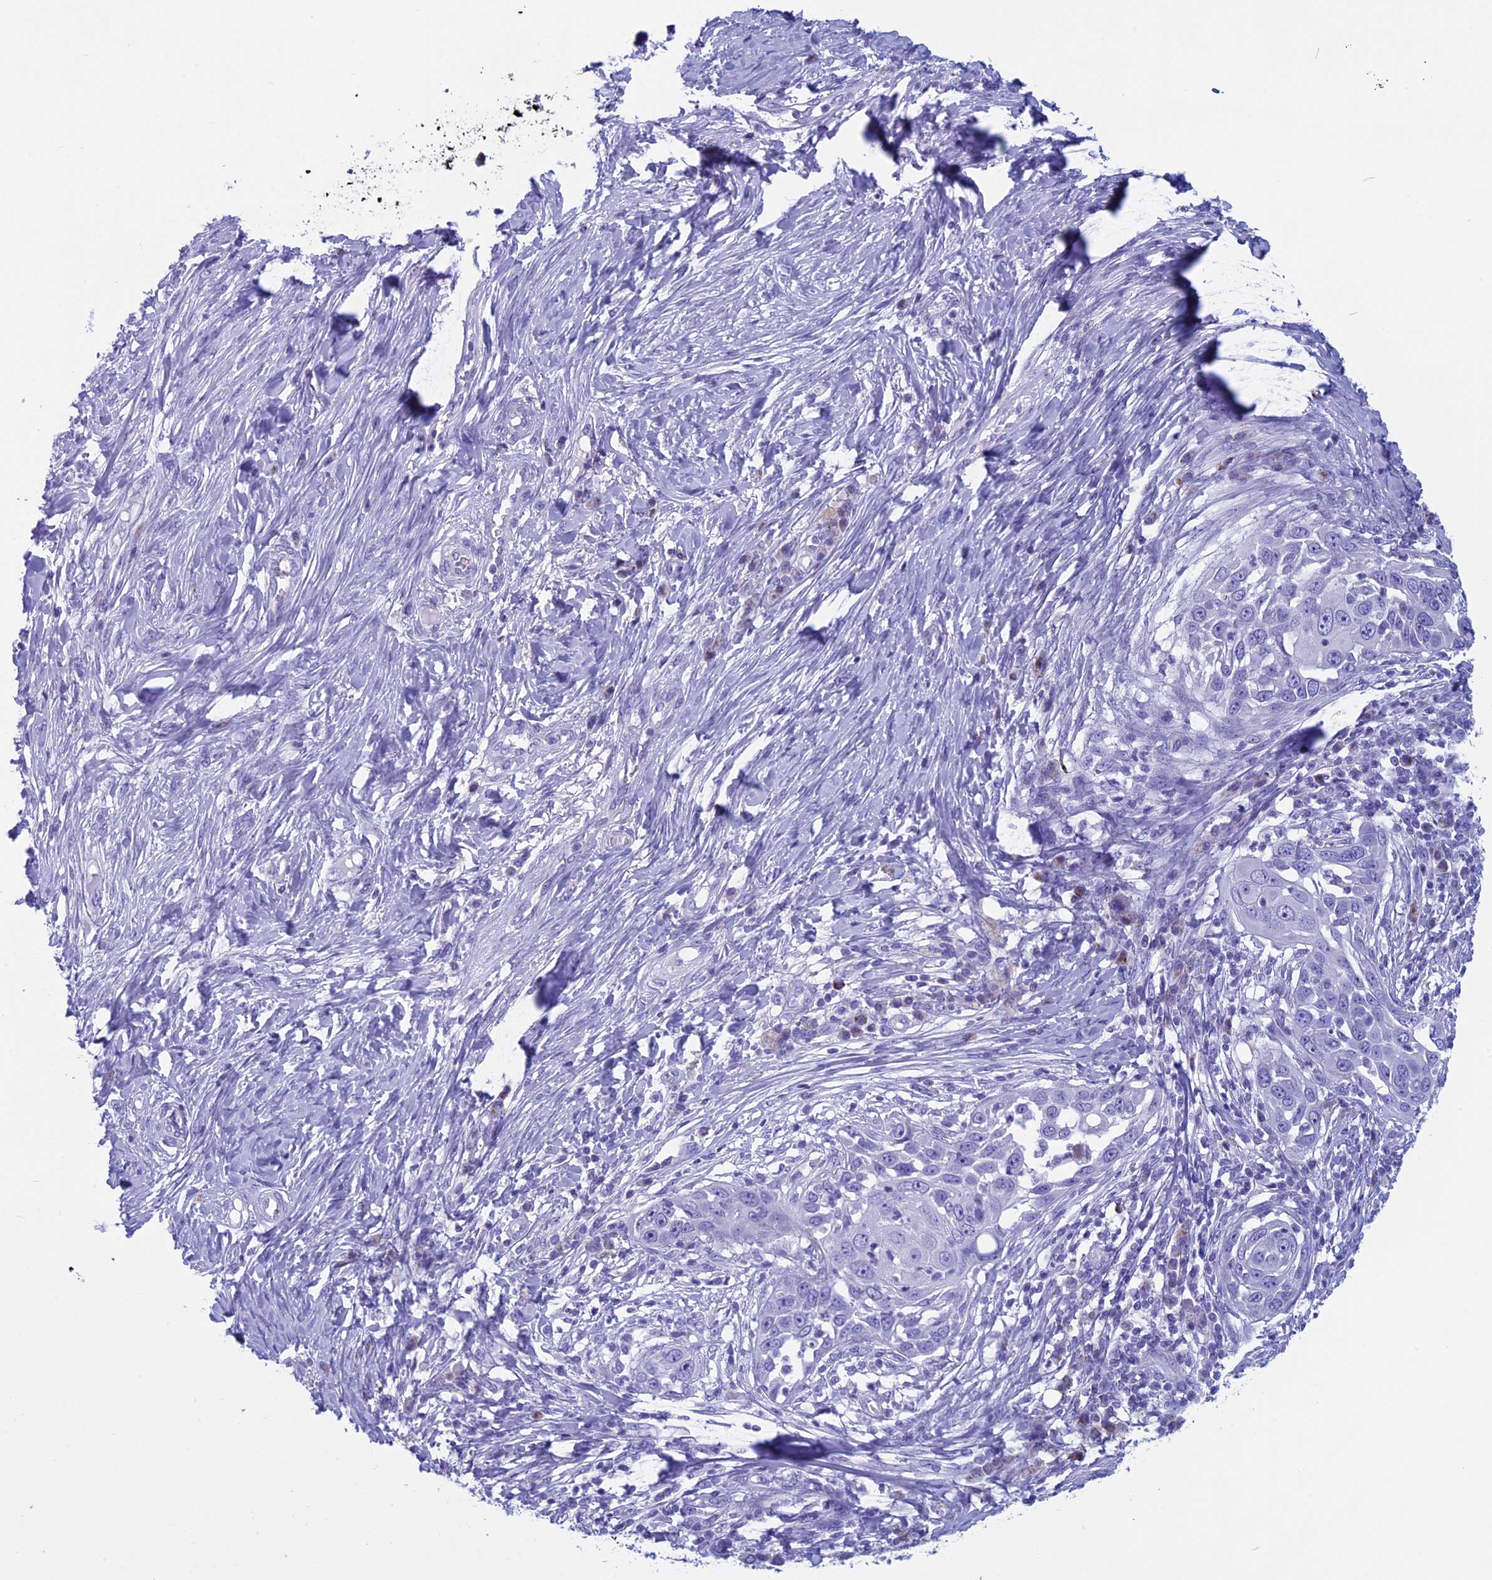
{"staining": {"intensity": "negative", "quantity": "none", "location": "none"}, "tissue": "skin cancer", "cell_type": "Tumor cells", "image_type": "cancer", "snomed": [{"axis": "morphology", "description": "Squamous cell carcinoma, NOS"}, {"axis": "topography", "description": "Skin"}], "caption": "Skin cancer was stained to show a protein in brown. There is no significant positivity in tumor cells. (IHC, brightfield microscopy, high magnification).", "gene": "ZNF563", "patient": {"sex": "female", "age": 44}}